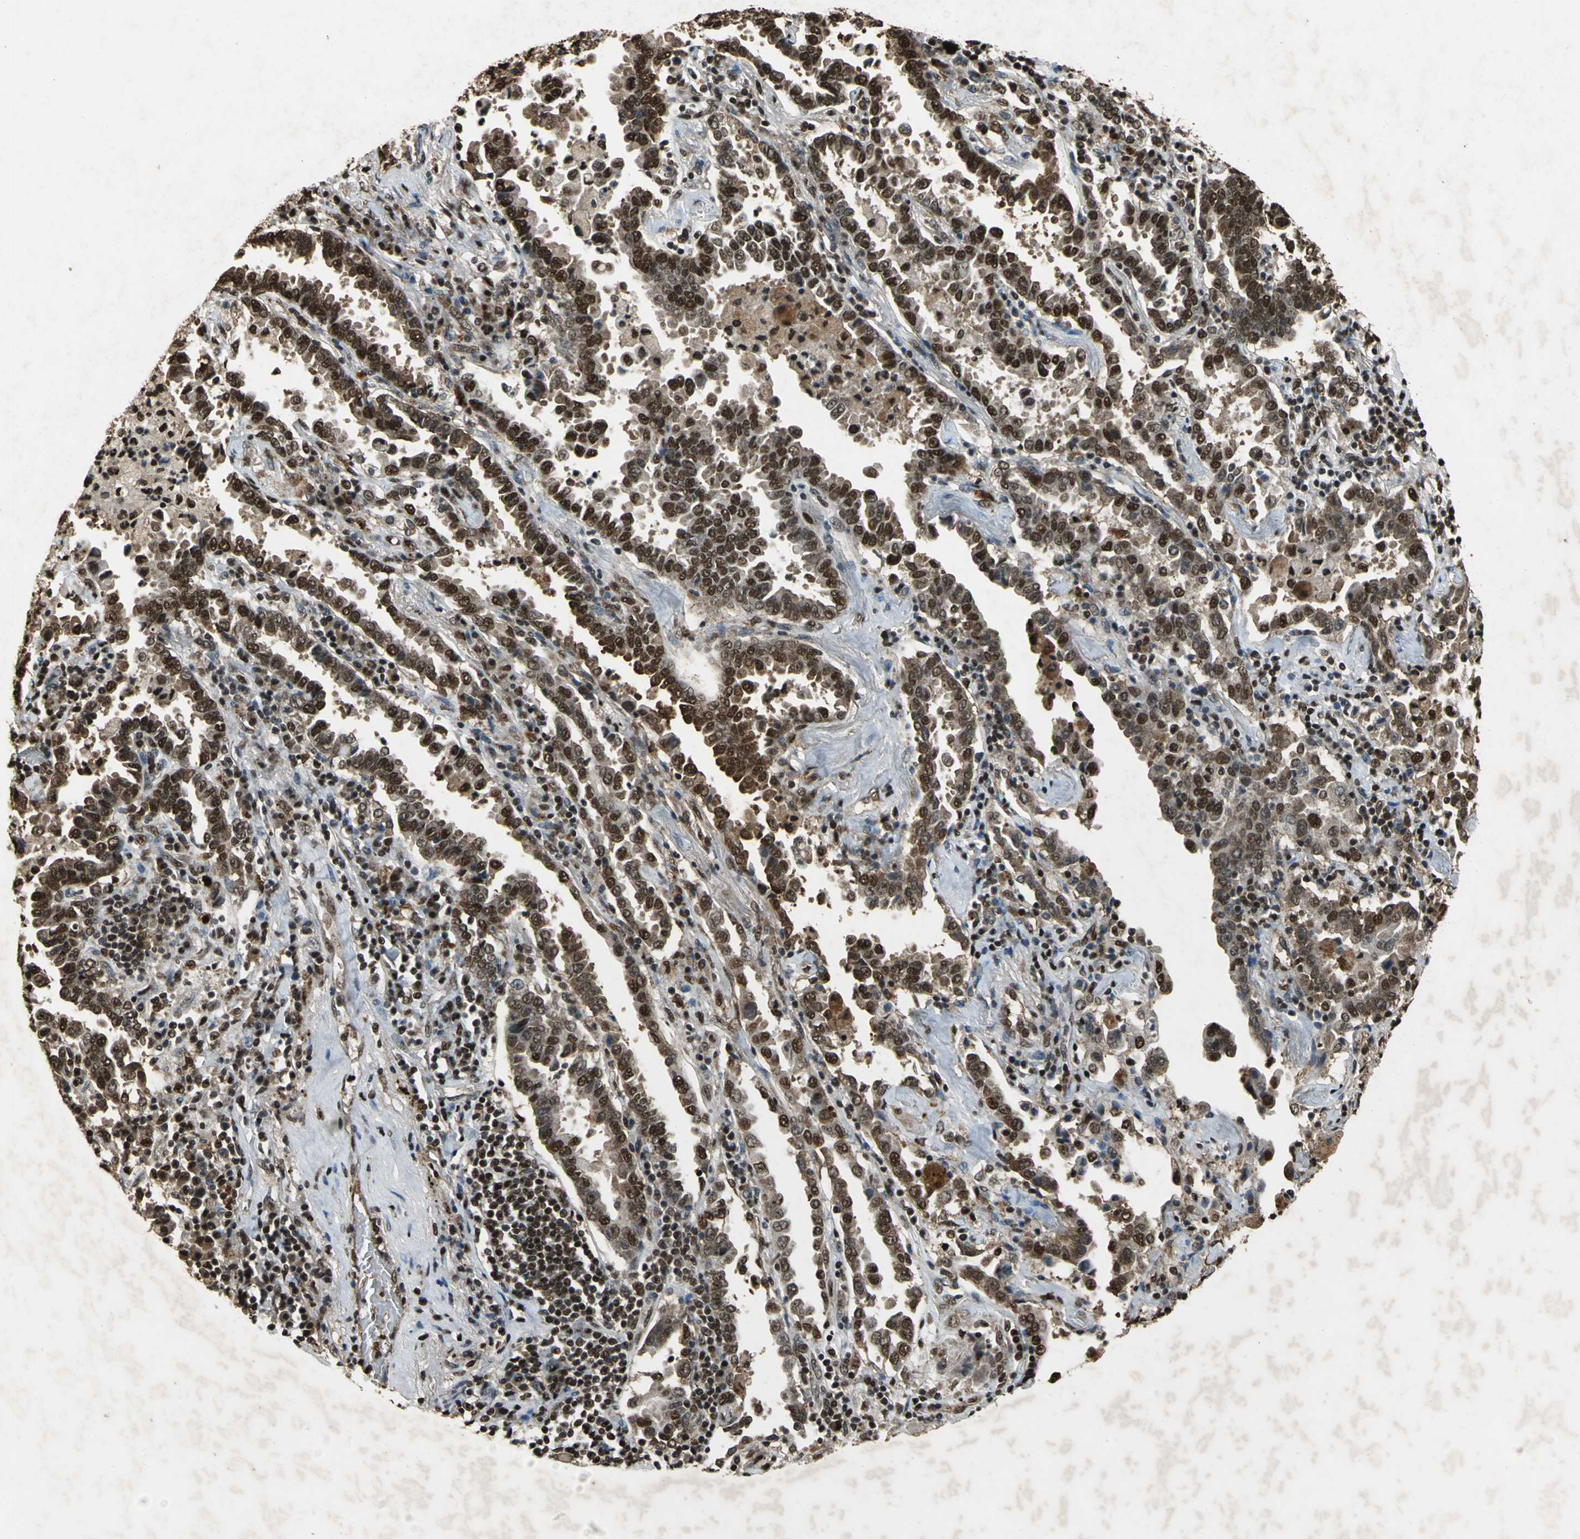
{"staining": {"intensity": "strong", "quantity": ">75%", "location": "cytoplasmic/membranous,nuclear"}, "tissue": "lung cancer", "cell_type": "Tumor cells", "image_type": "cancer", "snomed": [{"axis": "morphology", "description": "Normal tissue, NOS"}, {"axis": "morphology", "description": "Inflammation, NOS"}, {"axis": "morphology", "description": "Adenocarcinoma, NOS"}, {"axis": "topography", "description": "Lung"}], "caption": "Lung cancer tissue shows strong cytoplasmic/membranous and nuclear expression in about >75% of tumor cells, visualized by immunohistochemistry. (brown staining indicates protein expression, while blue staining denotes nuclei).", "gene": "ANP32A", "patient": {"sex": "female", "age": 64}}